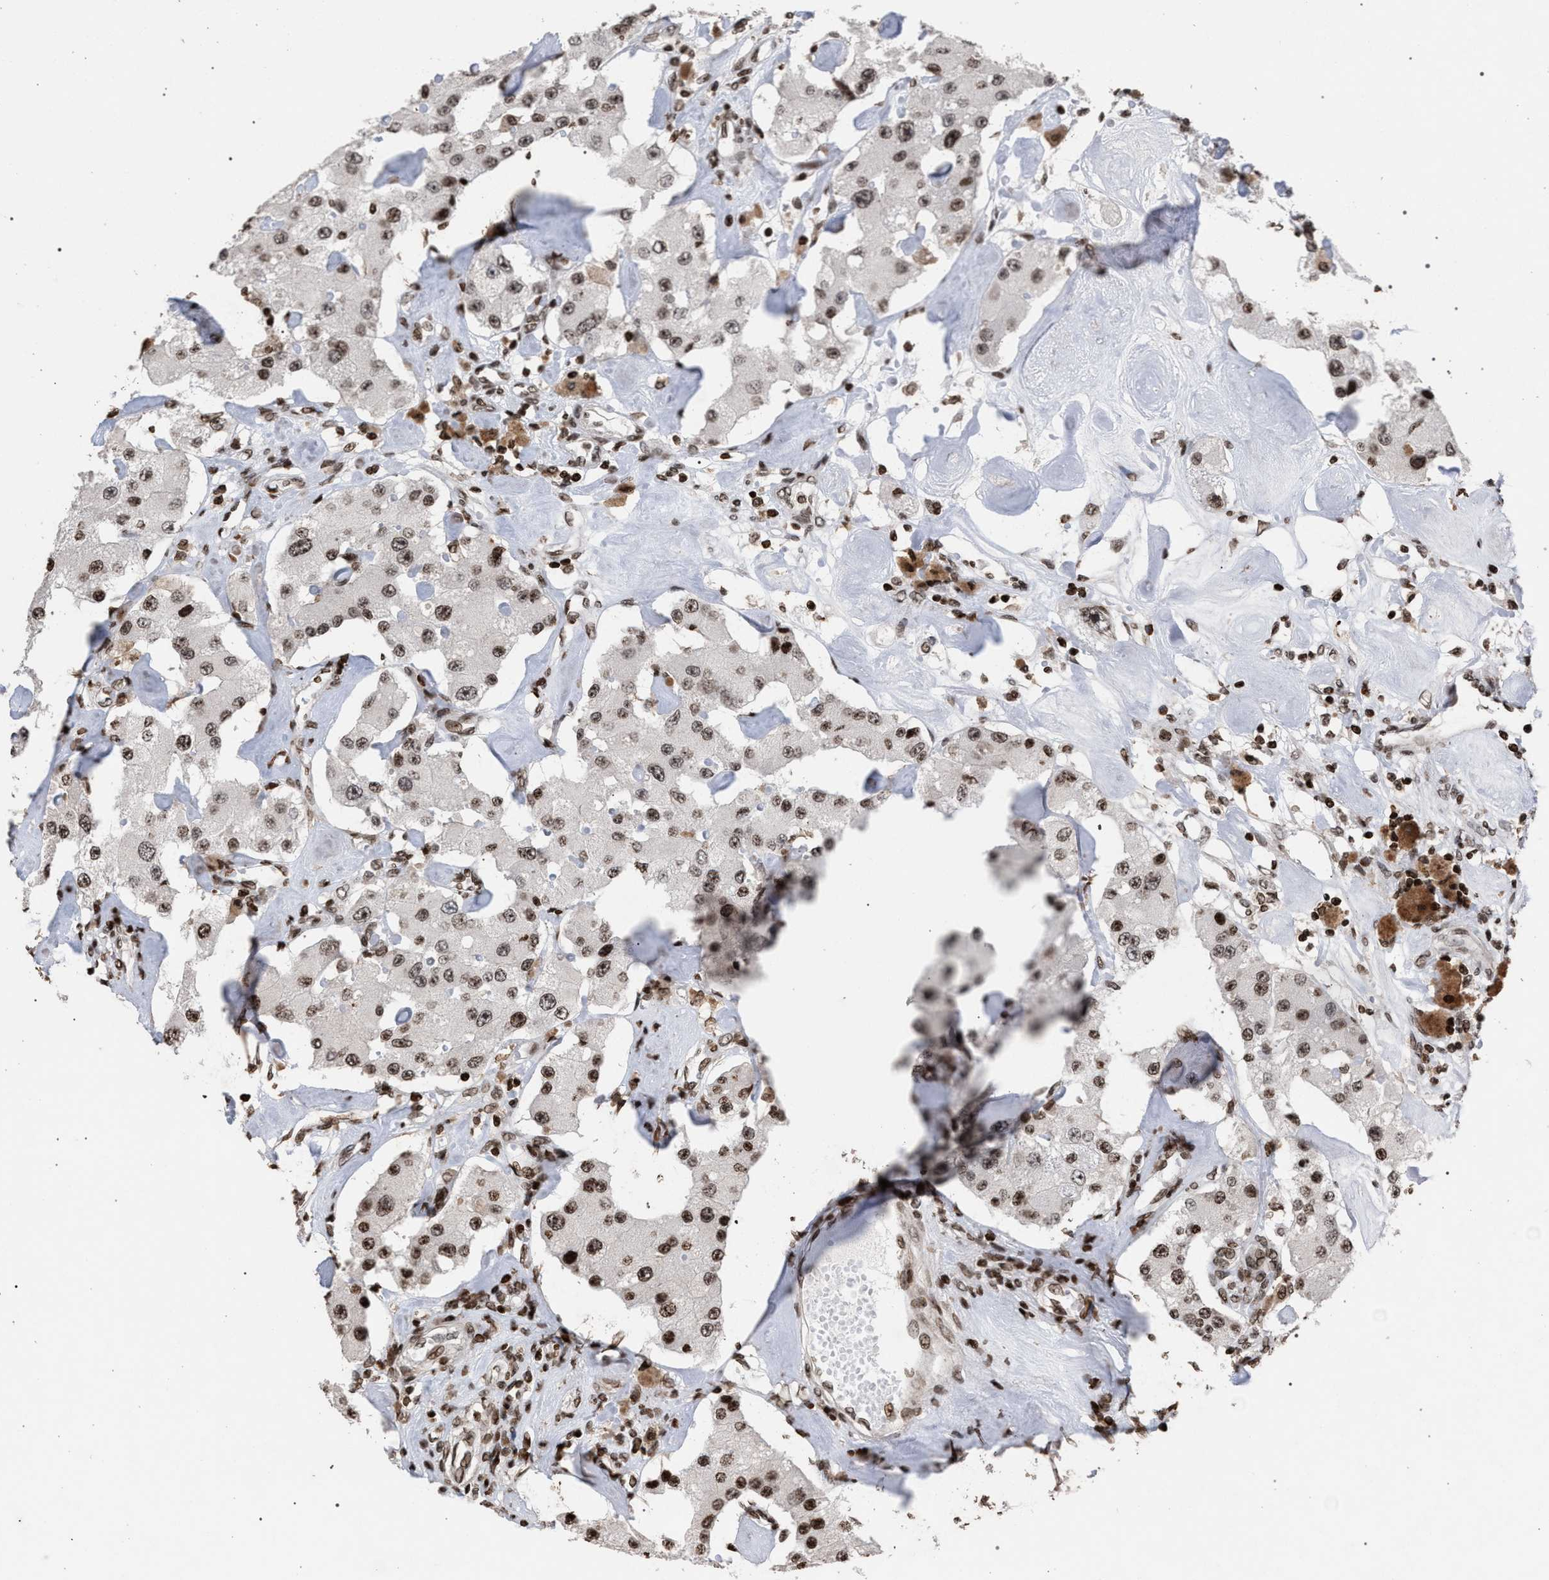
{"staining": {"intensity": "moderate", "quantity": ">75%", "location": "nuclear"}, "tissue": "carcinoid", "cell_type": "Tumor cells", "image_type": "cancer", "snomed": [{"axis": "morphology", "description": "Carcinoid, malignant, NOS"}, {"axis": "topography", "description": "Pancreas"}], "caption": "This histopathology image exhibits carcinoid (malignant) stained with IHC to label a protein in brown. The nuclear of tumor cells show moderate positivity for the protein. Nuclei are counter-stained blue.", "gene": "FOXD3", "patient": {"sex": "male", "age": 41}}